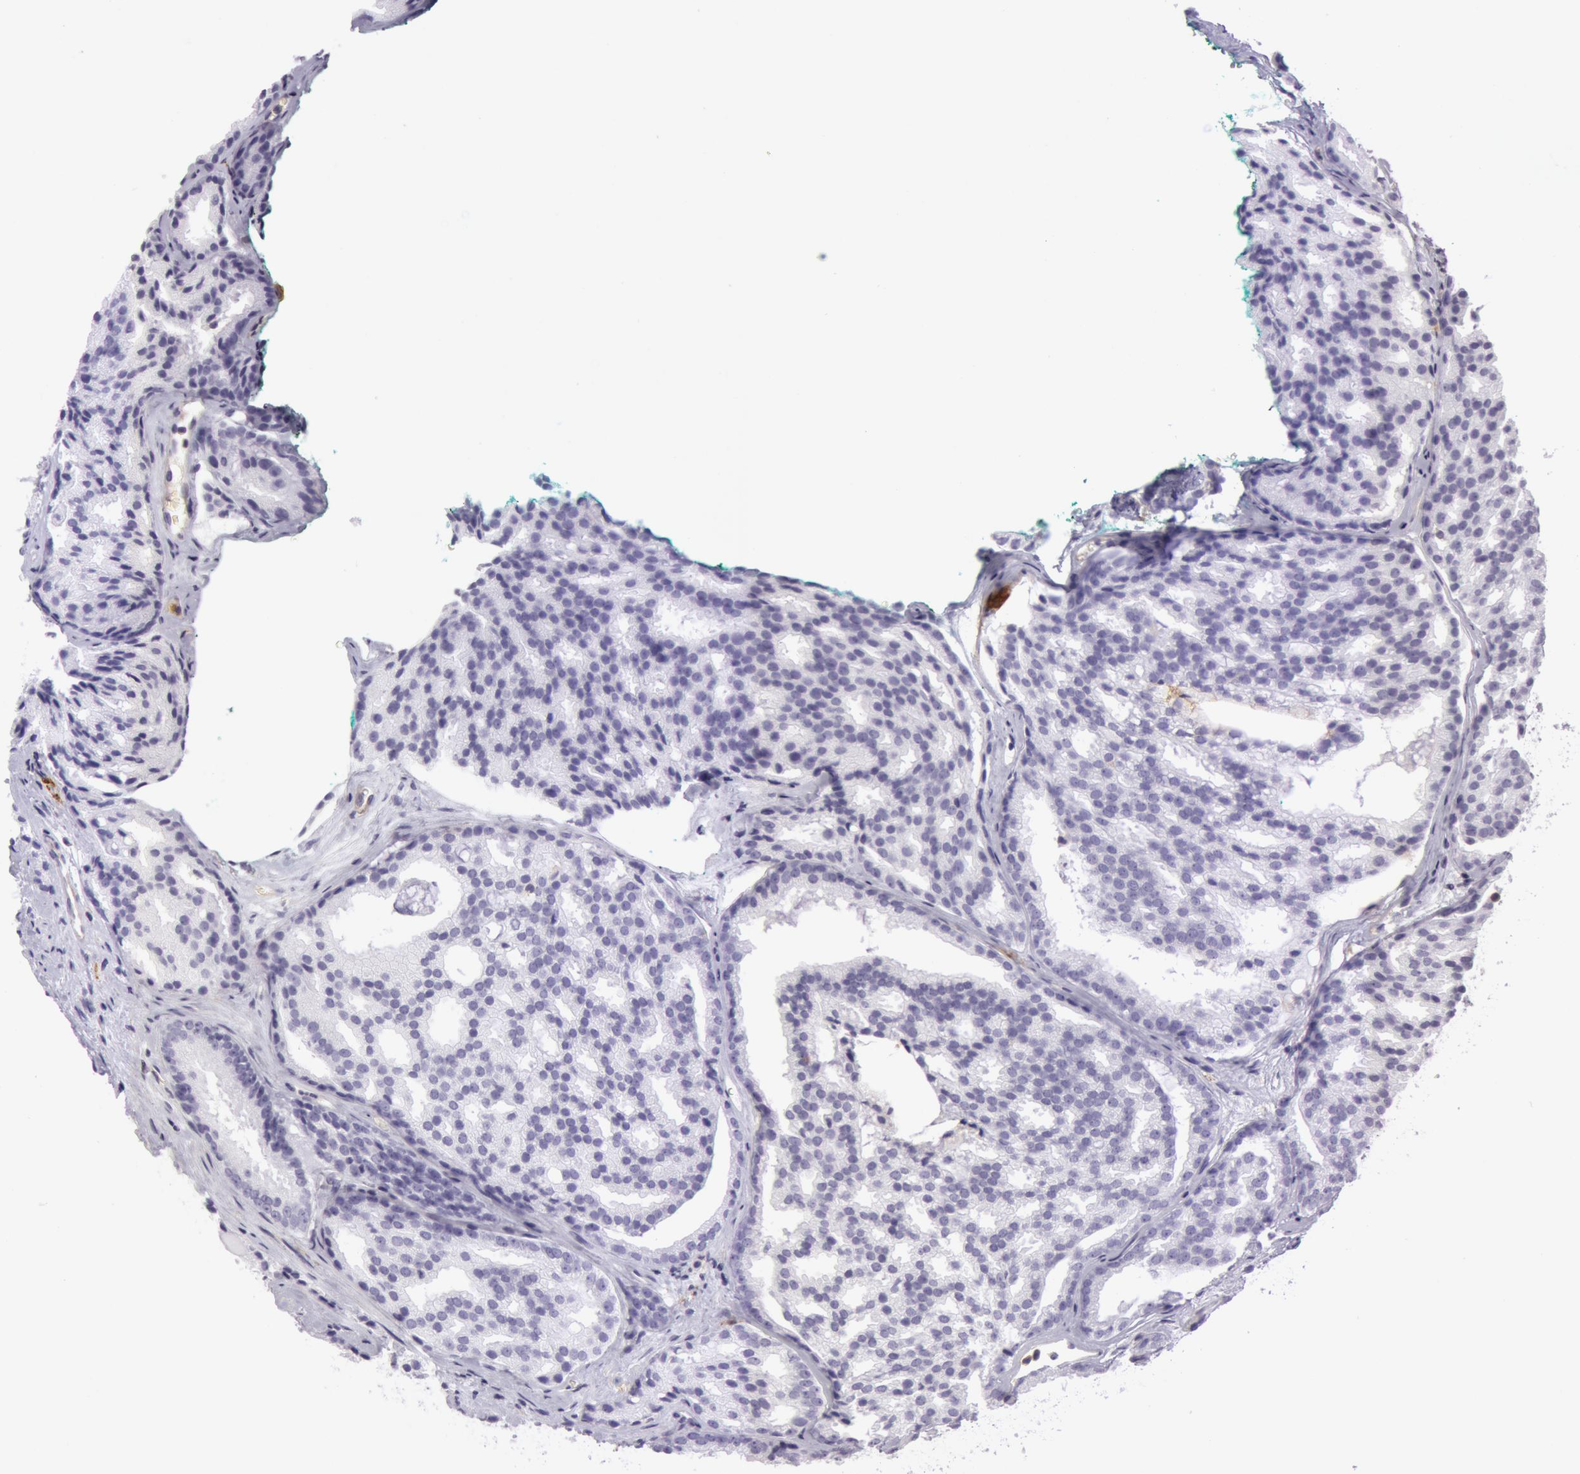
{"staining": {"intensity": "negative", "quantity": "none", "location": "none"}, "tissue": "prostate cancer", "cell_type": "Tumor cells", "image_type": "cancer", "snomed": [{"axis": "morphology", "description": "Adenocarcinoma, High grade"}, {"axis": "topography", "description": "Prostate"}], "caption": "Micrograph shows no protein positivity in tumor cells of prostate cancer (adenocarcinoma (high-grade)) tissue.", "gene": "LY75", "patient": {"sex": "male", "age": 64}}